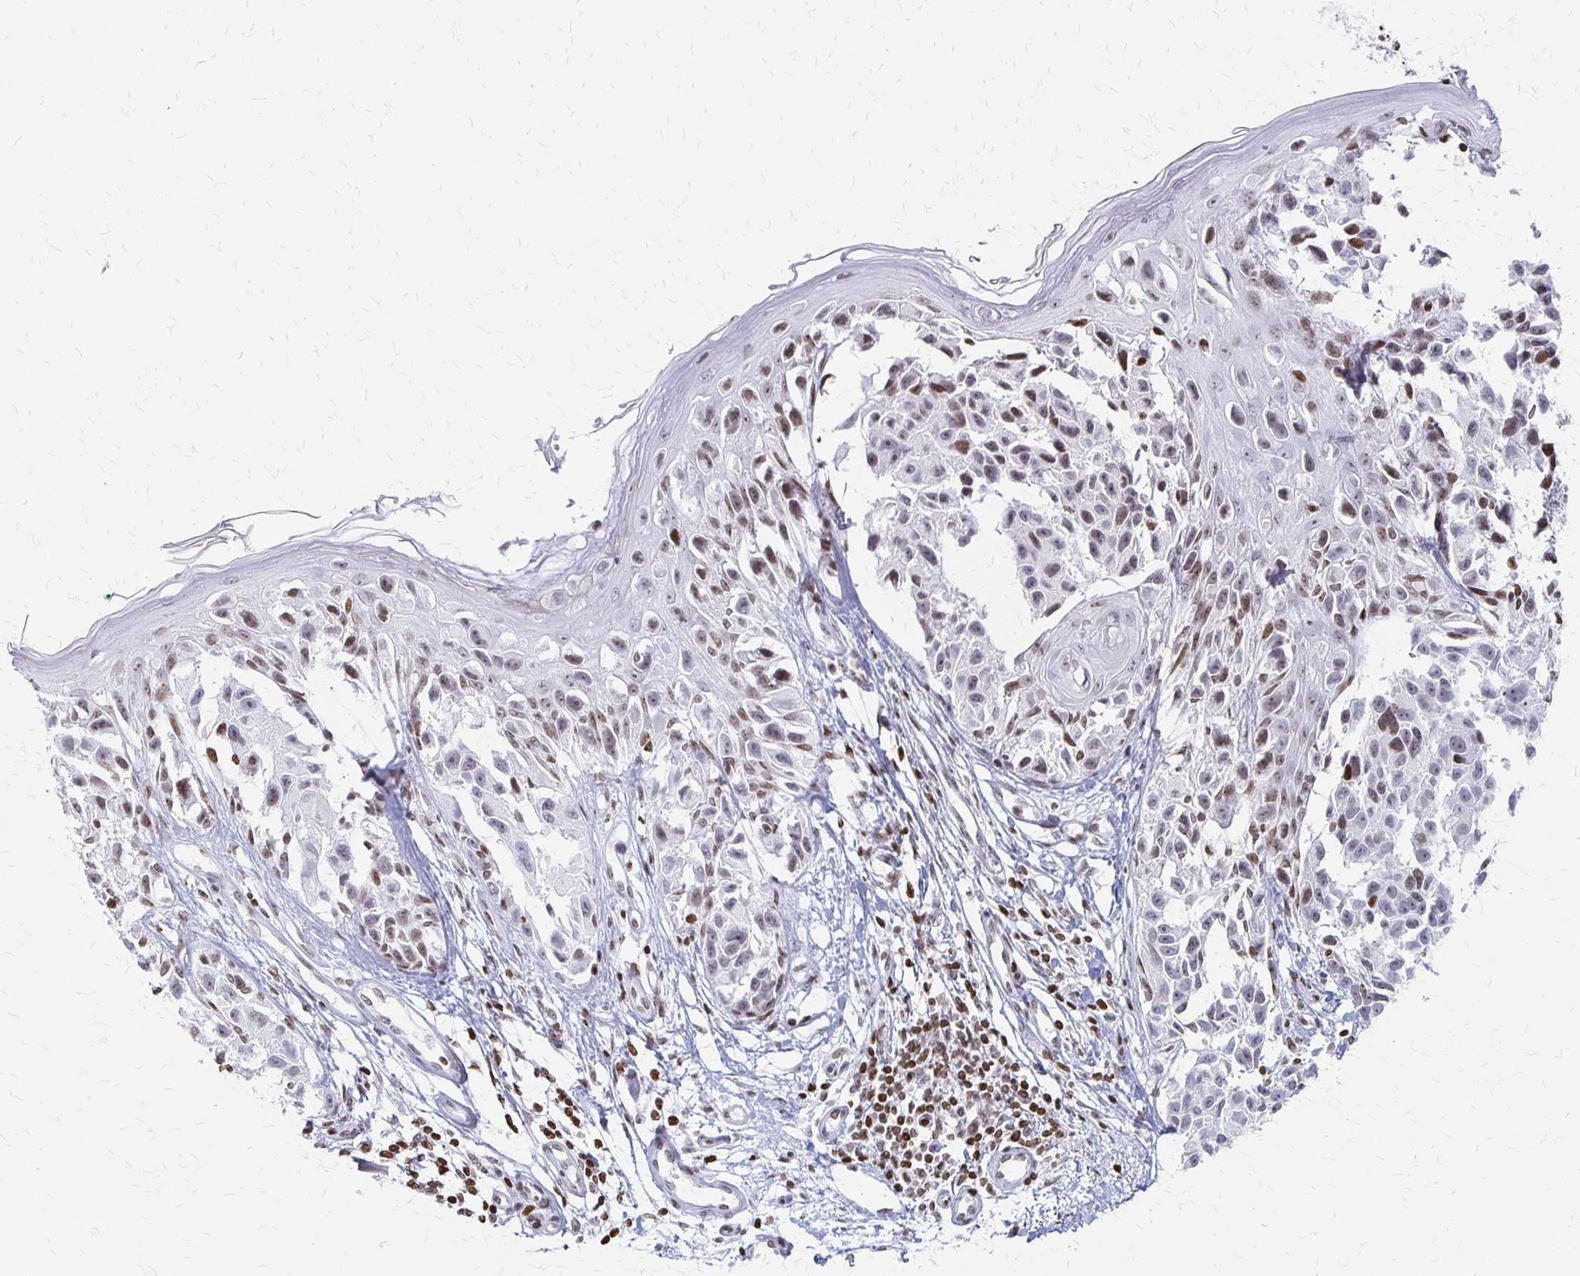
{"staining": {"intensity": "weak", "quantity": "<25%", "location": "nuclear"}, "tissue": "melanoma", "cell_type": "Tumor cells", "image_type": "cancer", "snomed": [{"axis": "morphology", "description": "Malignant melanoma, NOS"}, {"axis": "topography", "description": "Skin"}], "caption": "The histopathology image demonstrates no staining of tumor cells in malignant melanoma. (DAB (3,3'-diaminobenzidine) IHC visualized using brightfield microscopy, high magnification).", "gene": "ZNF280C", "patient": {"sex": "male", "age": 73}}